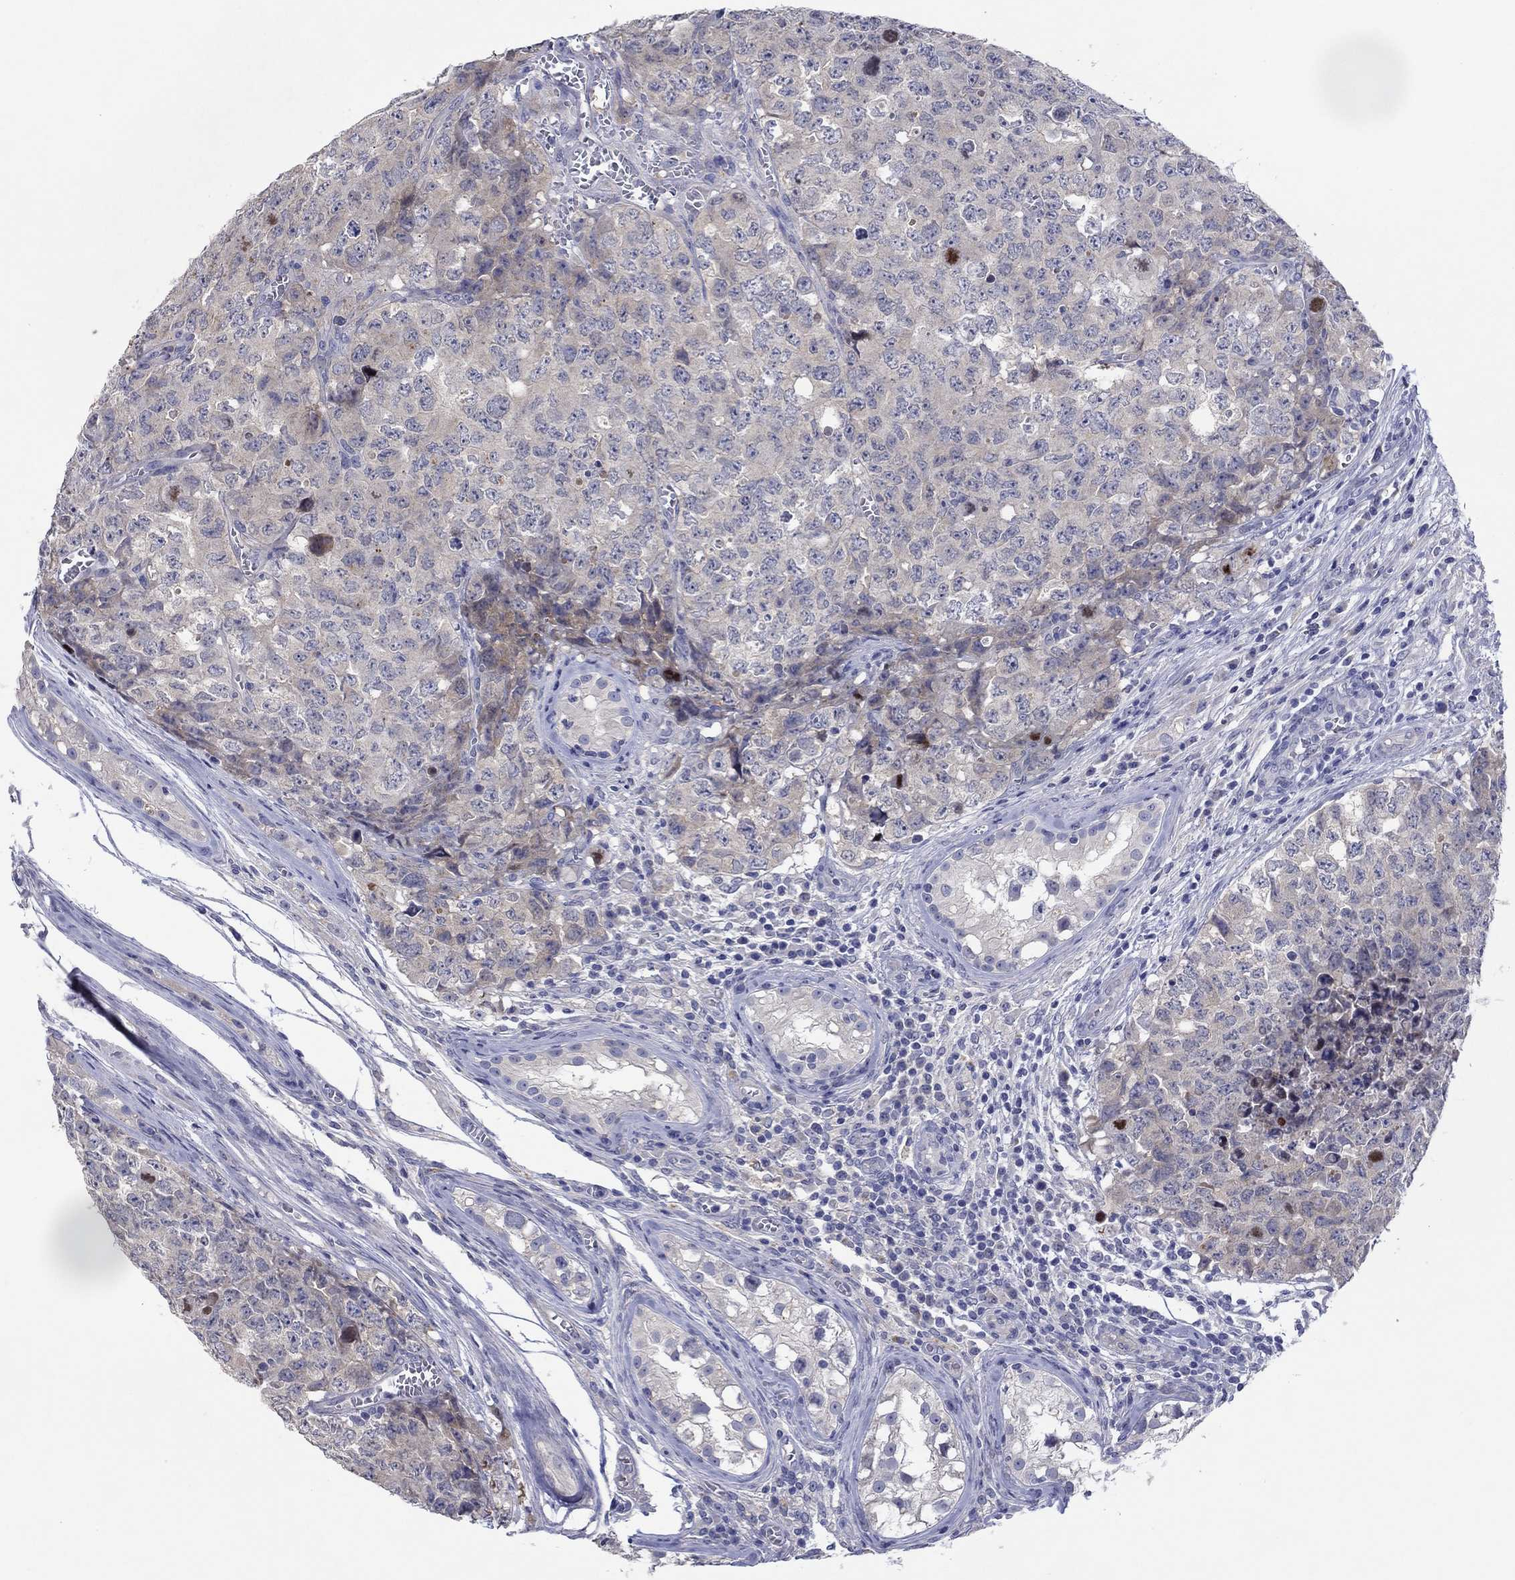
{"staining": {"intensity": "negative", "quantity": "none", "location": "none"}, "tissue": "testis cancer", "cell_type": "Tumor cells", "image_type": "cancer", "snomed": [{"axis": "morphology", "description": "Carcinoma, Embryonal, NOS"}, {"axis": "topography", "description": "Testis"}], "caption": "The immunohistochemistry histopathology image has no significant expression in tumor cells of testis cancer tissue.", "gene": "HDC", "patient": {"sex": "male", "age": 23}}